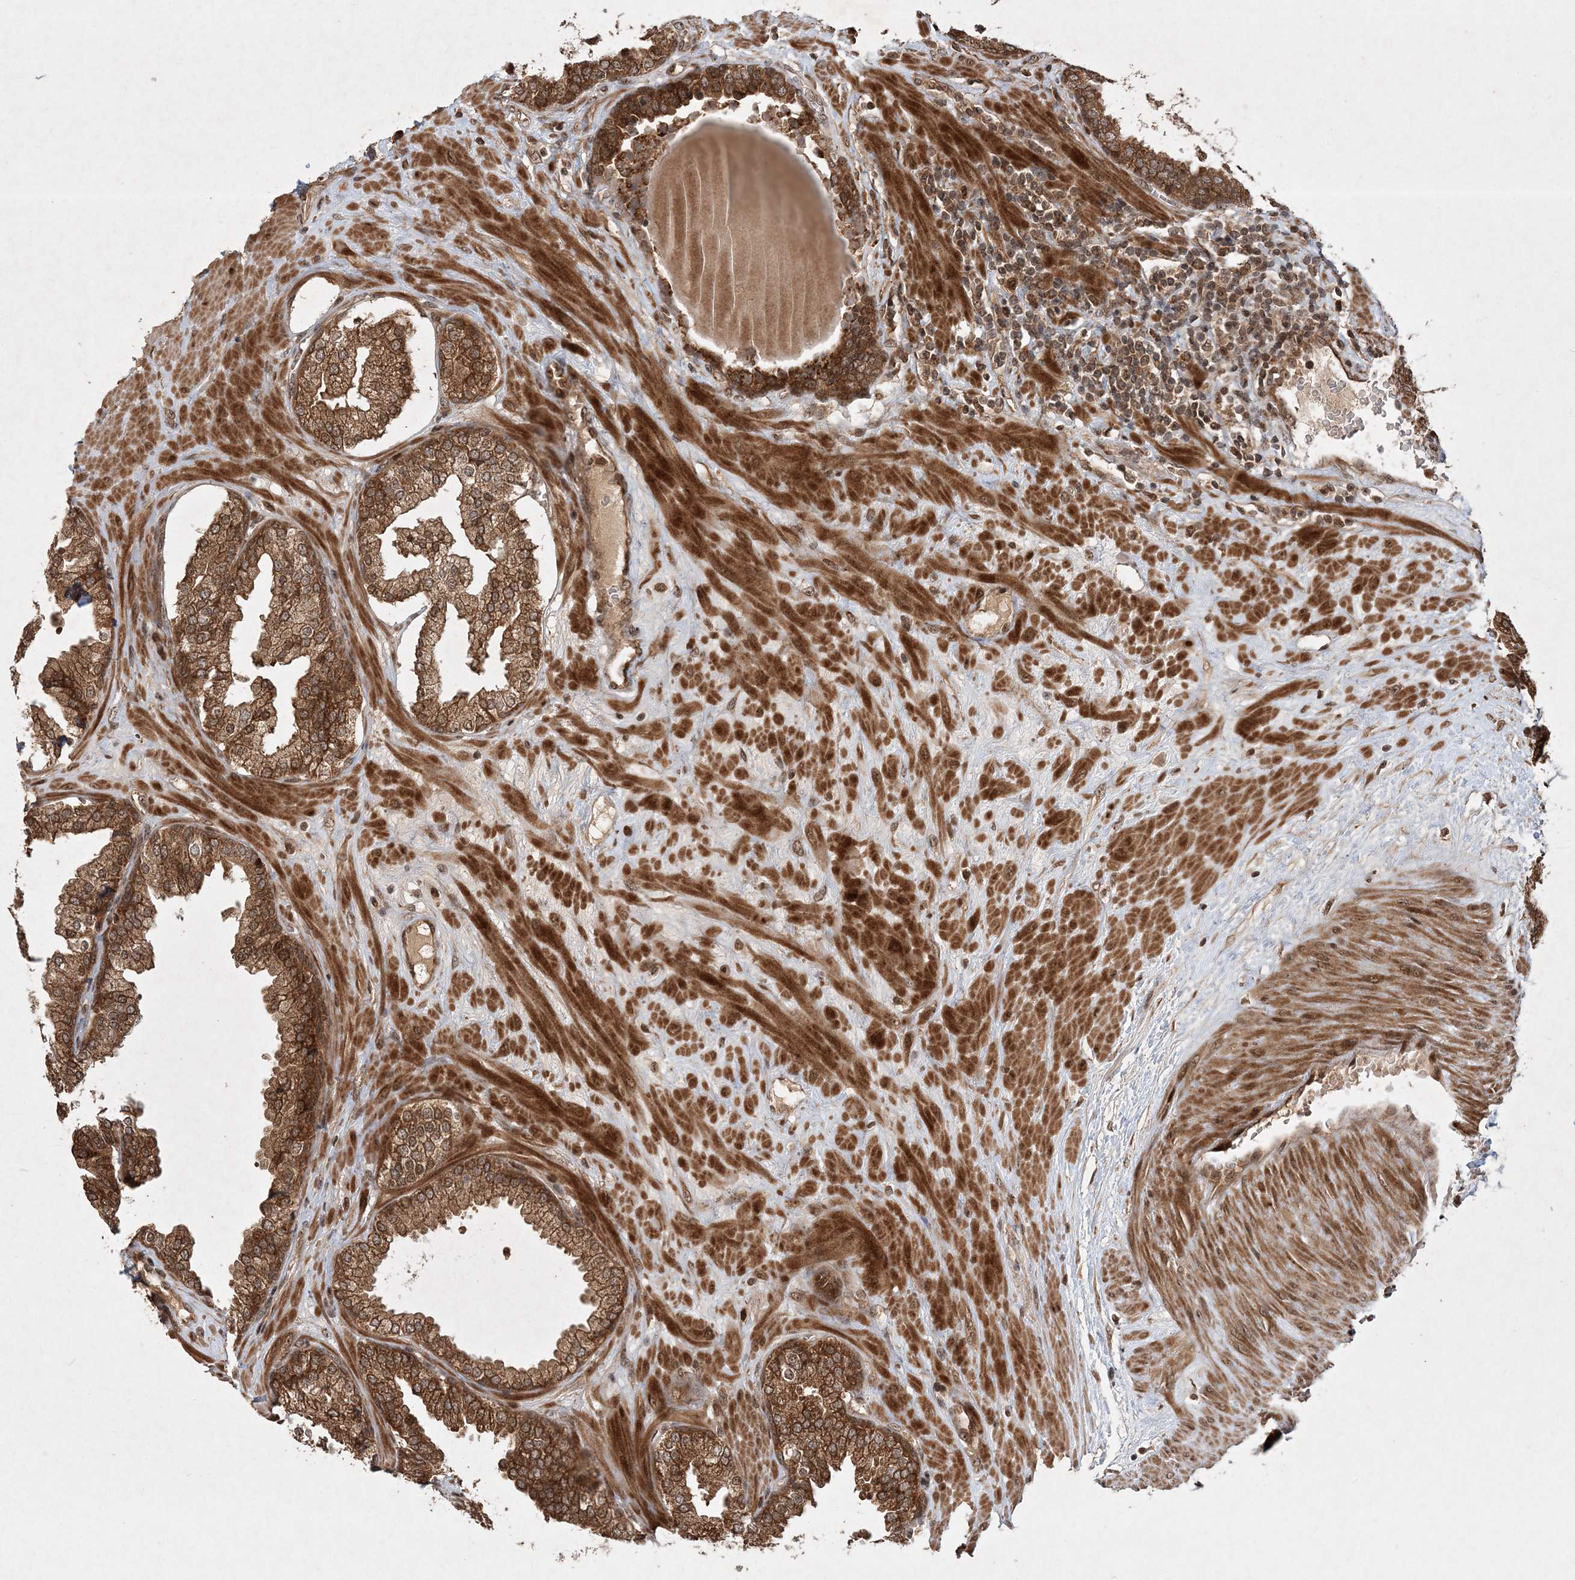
{"staining": {"intensity": "moderate", "quantity": ">75%", "location": "cytoplasmic/membranous"}, "tissue": "prostate", "cell_type": "Glandular cells", "image_type": "normal", "snomed": [{"axis": "morphology", "description": "Normal tissue, NOS"}, {"axis": "topography", "description": "Prostate"}], "caption": "Immunohistochemical staining of unremarkable human prostate reveals medium levels of moderate cytoplasmic/membranous expression in approximately >75% of glandular cells.", "gene": "UBR3", "patient": {"sex": "male", "age": 51}}